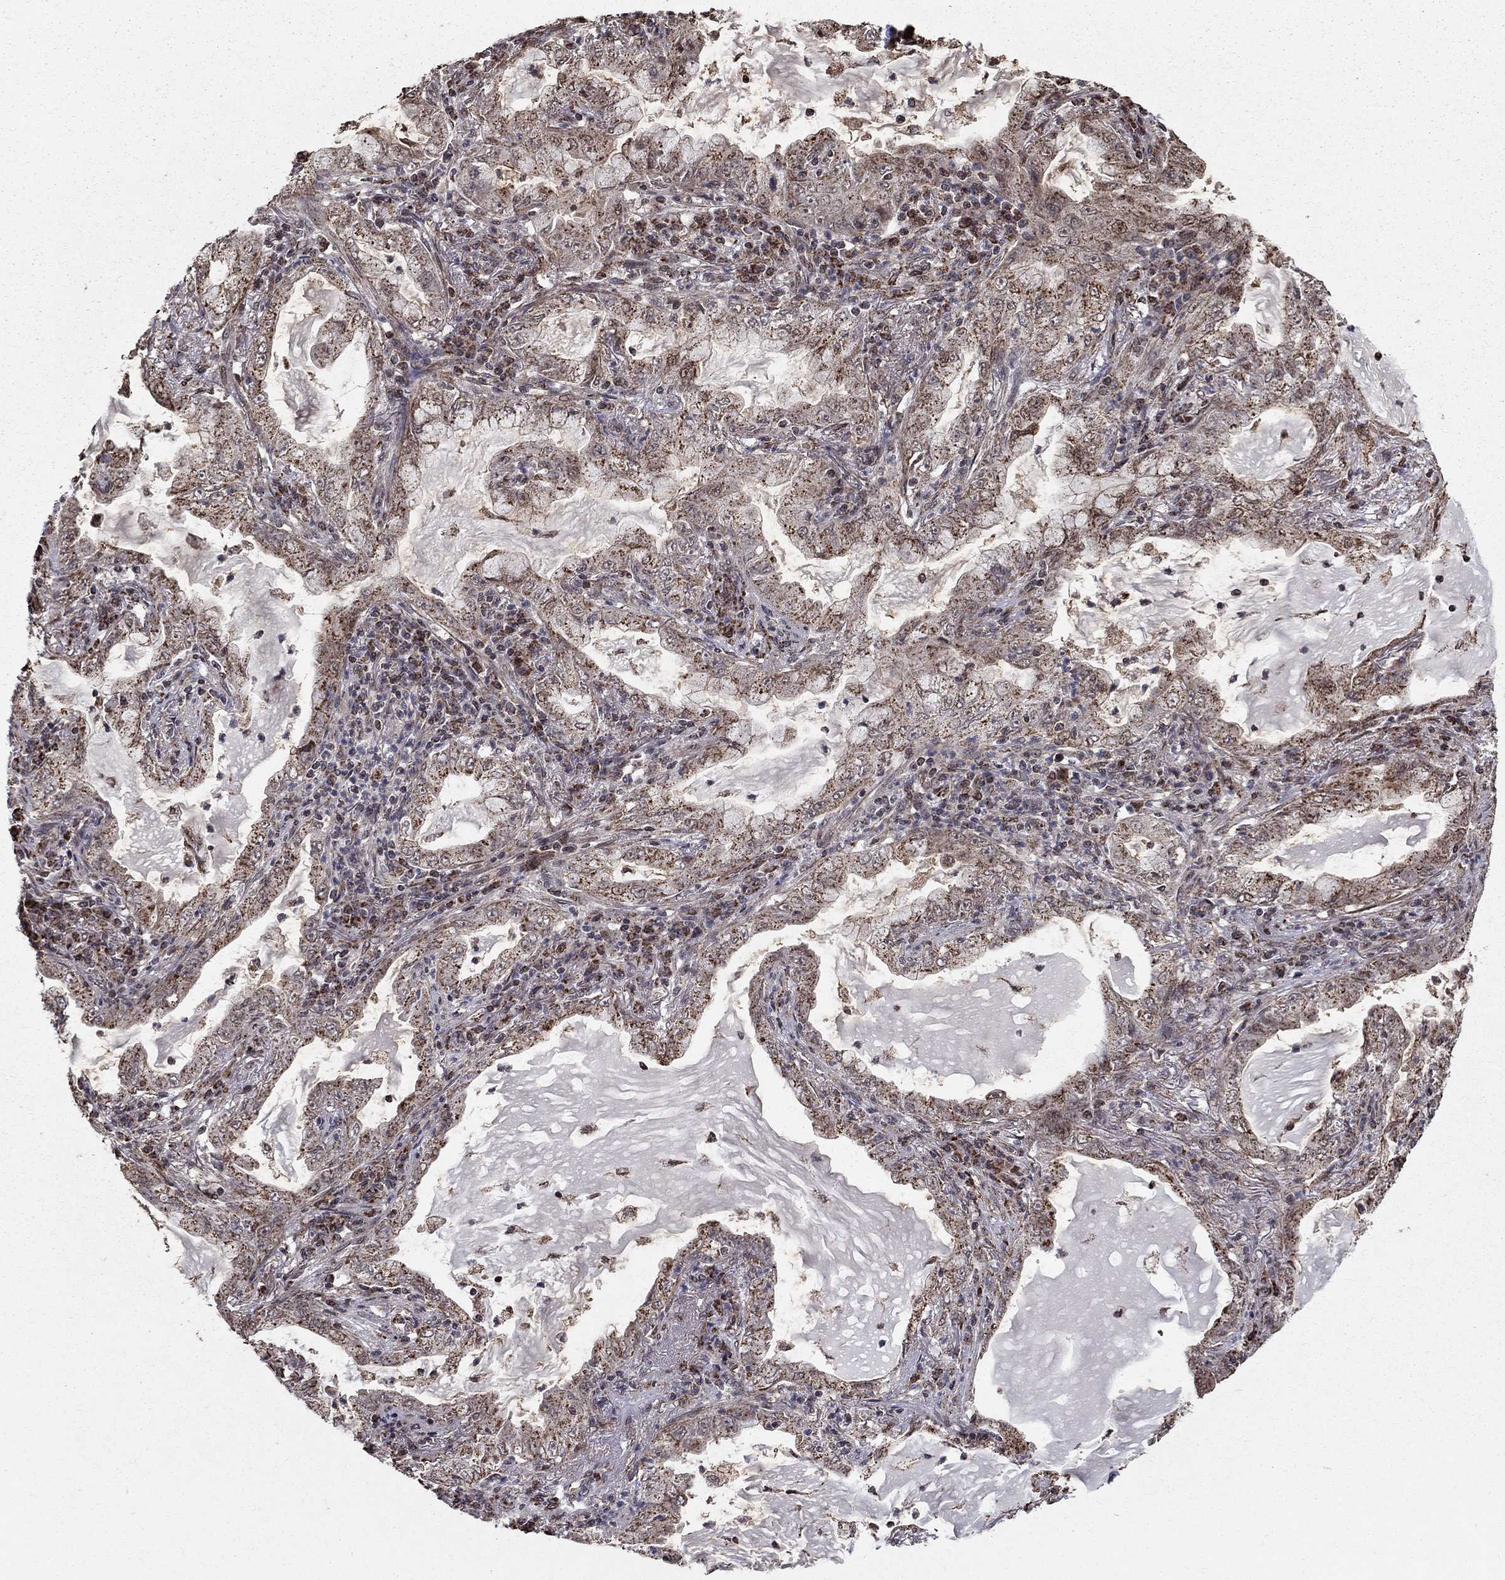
{"staining": {"intensity": "moderate", "quantity": "25%-75%", "location": "cytoplasmic/membranous"}, "tissue": "lung cancer", "cell_type": "Tumor cells", "image_type": "cancer", "snomed": [{"axis": "morphology", "description": "Adenocarcinoma, NOS"}, {"axis": "topography", "description": "Lung"}], "caption": "An immunohistochemistry (IHC) histopathology image of tumor tissue is shown. Protein staining in brown highlights moderate cytoplasmic/membranous positivity in adenocarcinoma (lung) within tumor cells.", "gene": "ACOT13", "patient": {"sex": "female", "age": 73}}